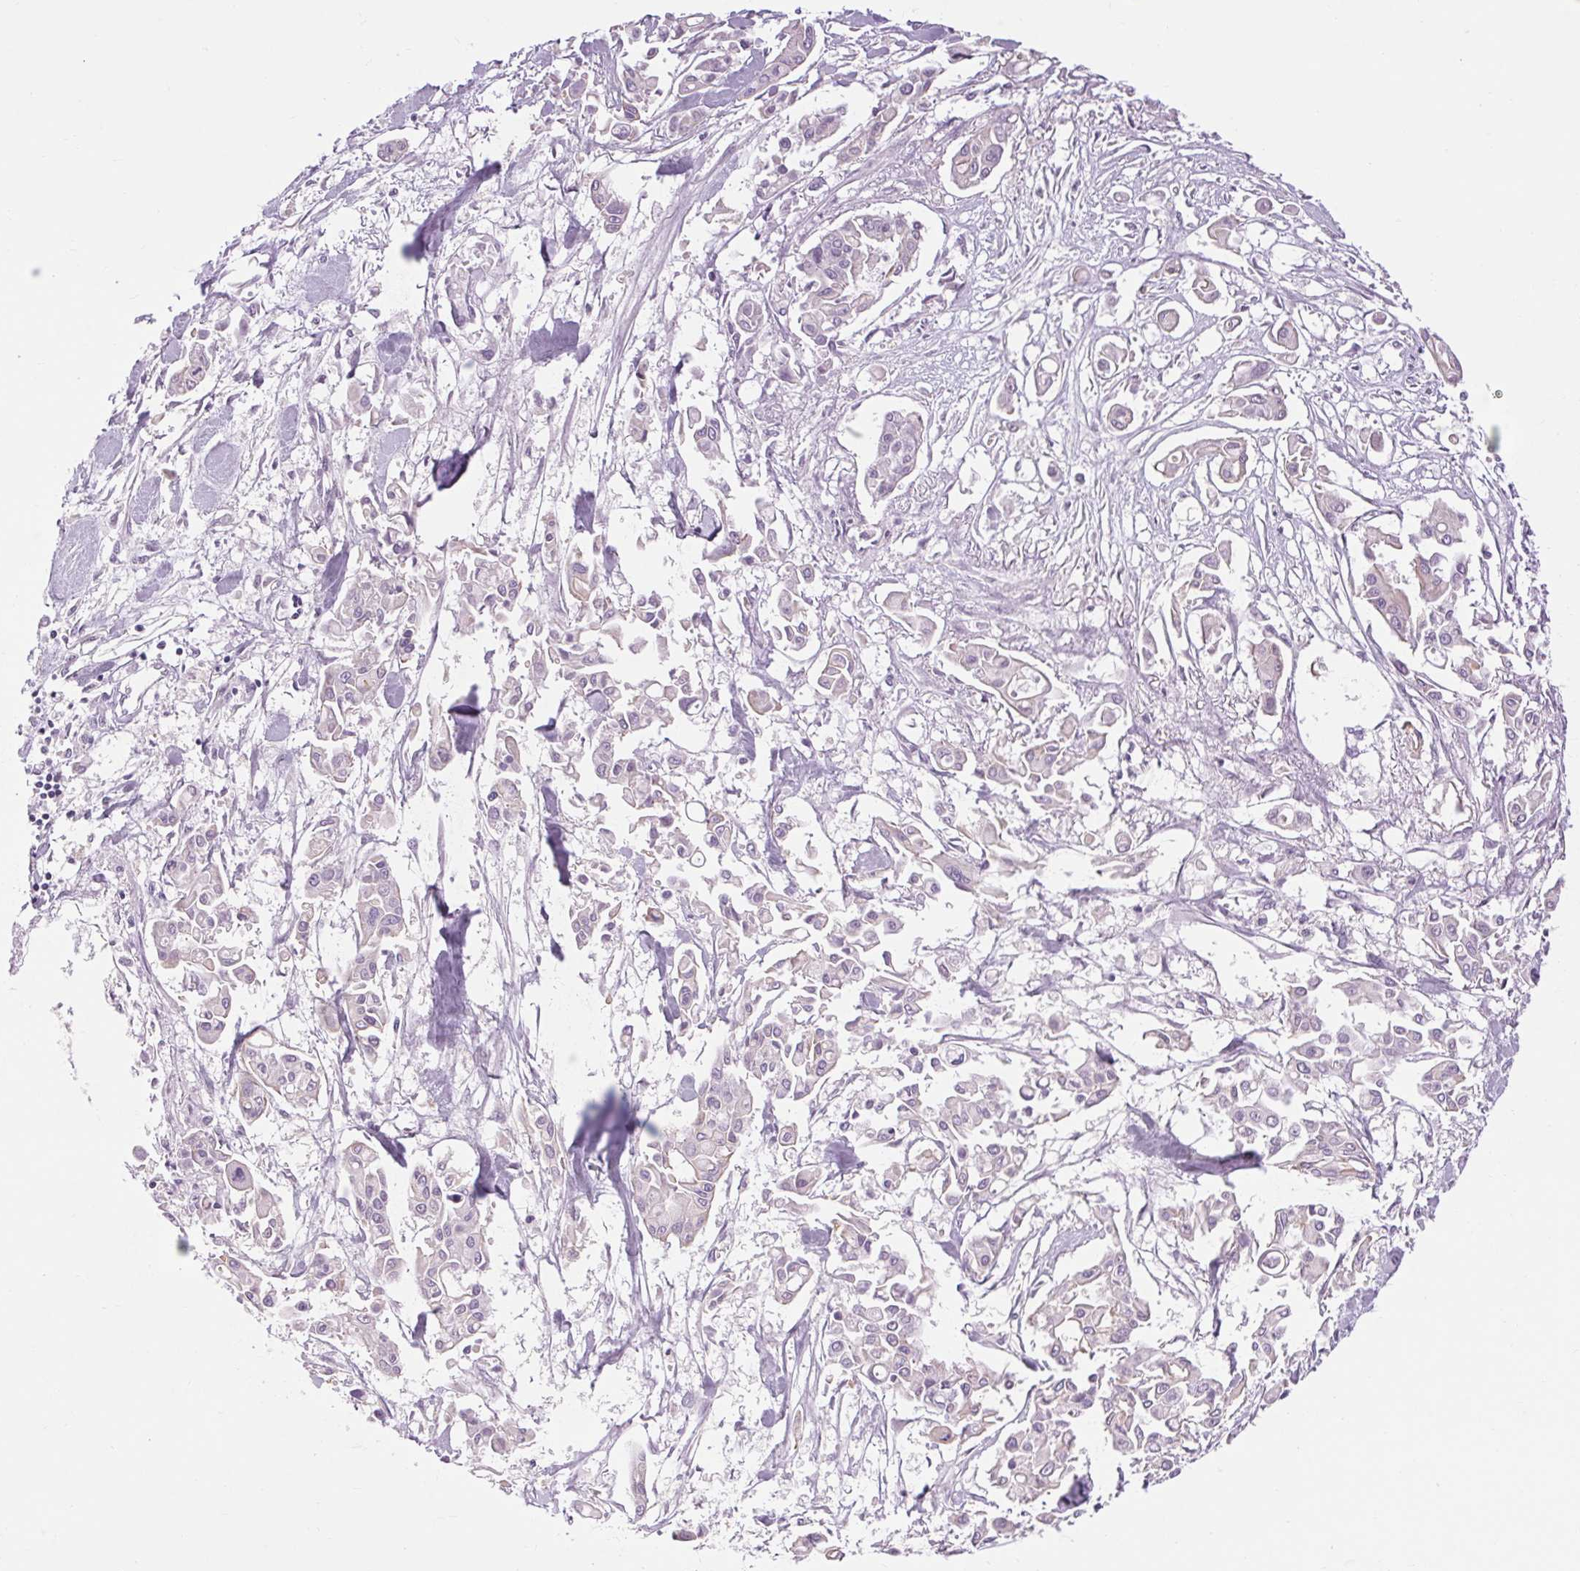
{"staining": {"intensity": "negative", "quantity": "none", "location": "none"}, "tissue": "pancreatic cancer", "cell_type": "Tumor cells", "image_type": "cancer", "snomed": [{"axis": "morphology", "description": "Adenocarcinoma, NOS"}, {"axis": "topography", "description": "Pancreas"}], "caption": "The histopathology image reveals no staining of tumor cells in pancreatic cancer (adenocarcinoma). (Stains: DAB (3,3'-diaminobenzidine) IHC with hematoxylin counter stain, Microscopy: brightfield microscopy at high magnification).", "gene": "TM6SF1", "patient": {"sex": "male", "age": 61}}